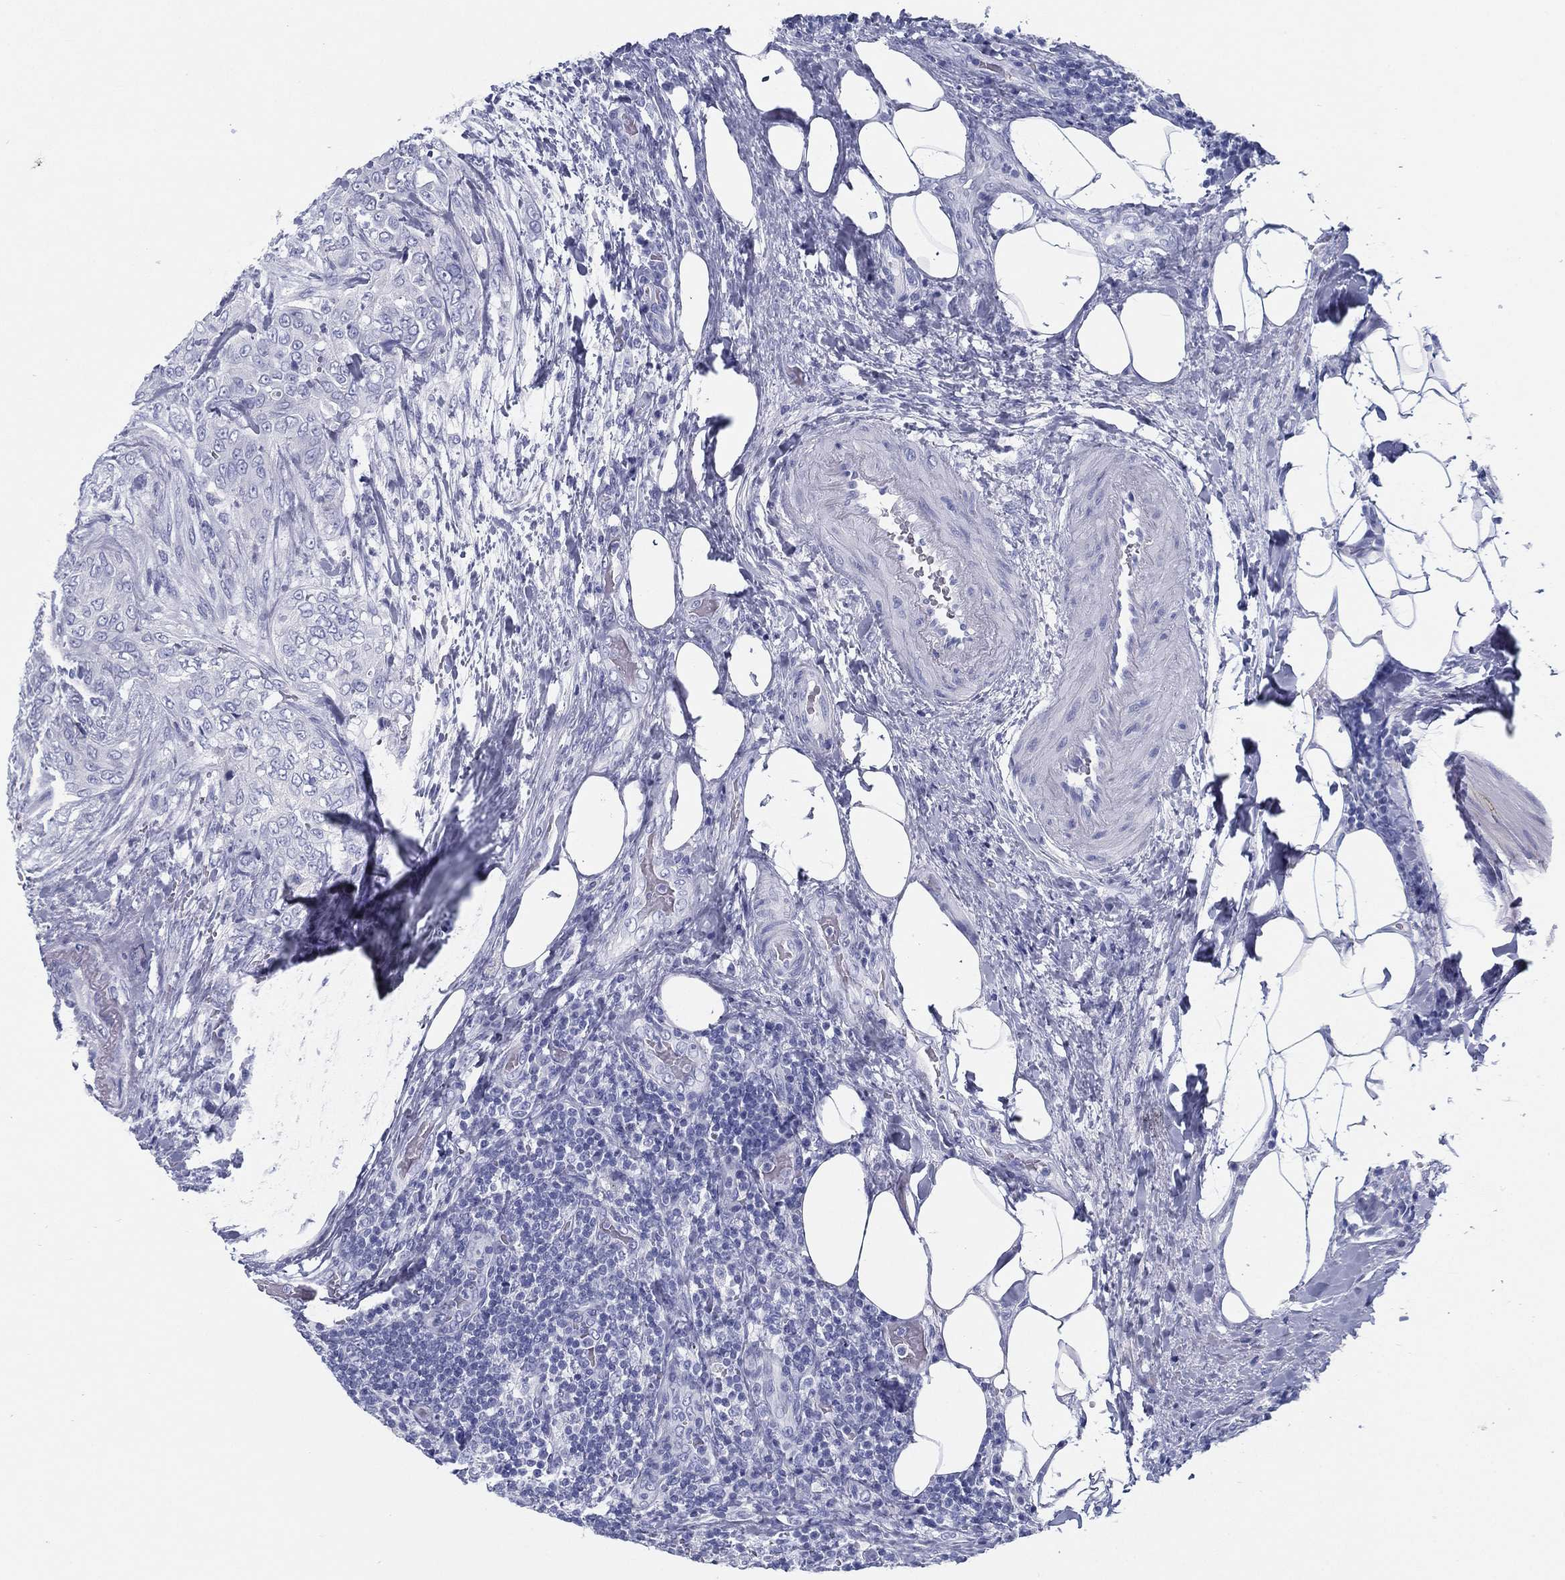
{"staining": {"intensity": "negative", "quantity": "none", "location": "none"}, "tissue": "thyroid cancer", "cell_type": "Tumor cells", "image_type": "cancer", "snomed": [{"axis": "morphology", "description": "Papillary adenocarcinoma, NOS"}, {"axis": "topography", "description": "Thyroid gland"}], "caption": "High magnification brightfield microscopy of thyroid papillary adenocarcinoma stained with DAB (3,3'-diaminobenzidine) (brown) and counterstained with hematoxylin (blue): tumor cells show no significant positivity.", "gene": "TMEM252", "patient": {"sex": "male", "age": 61}}